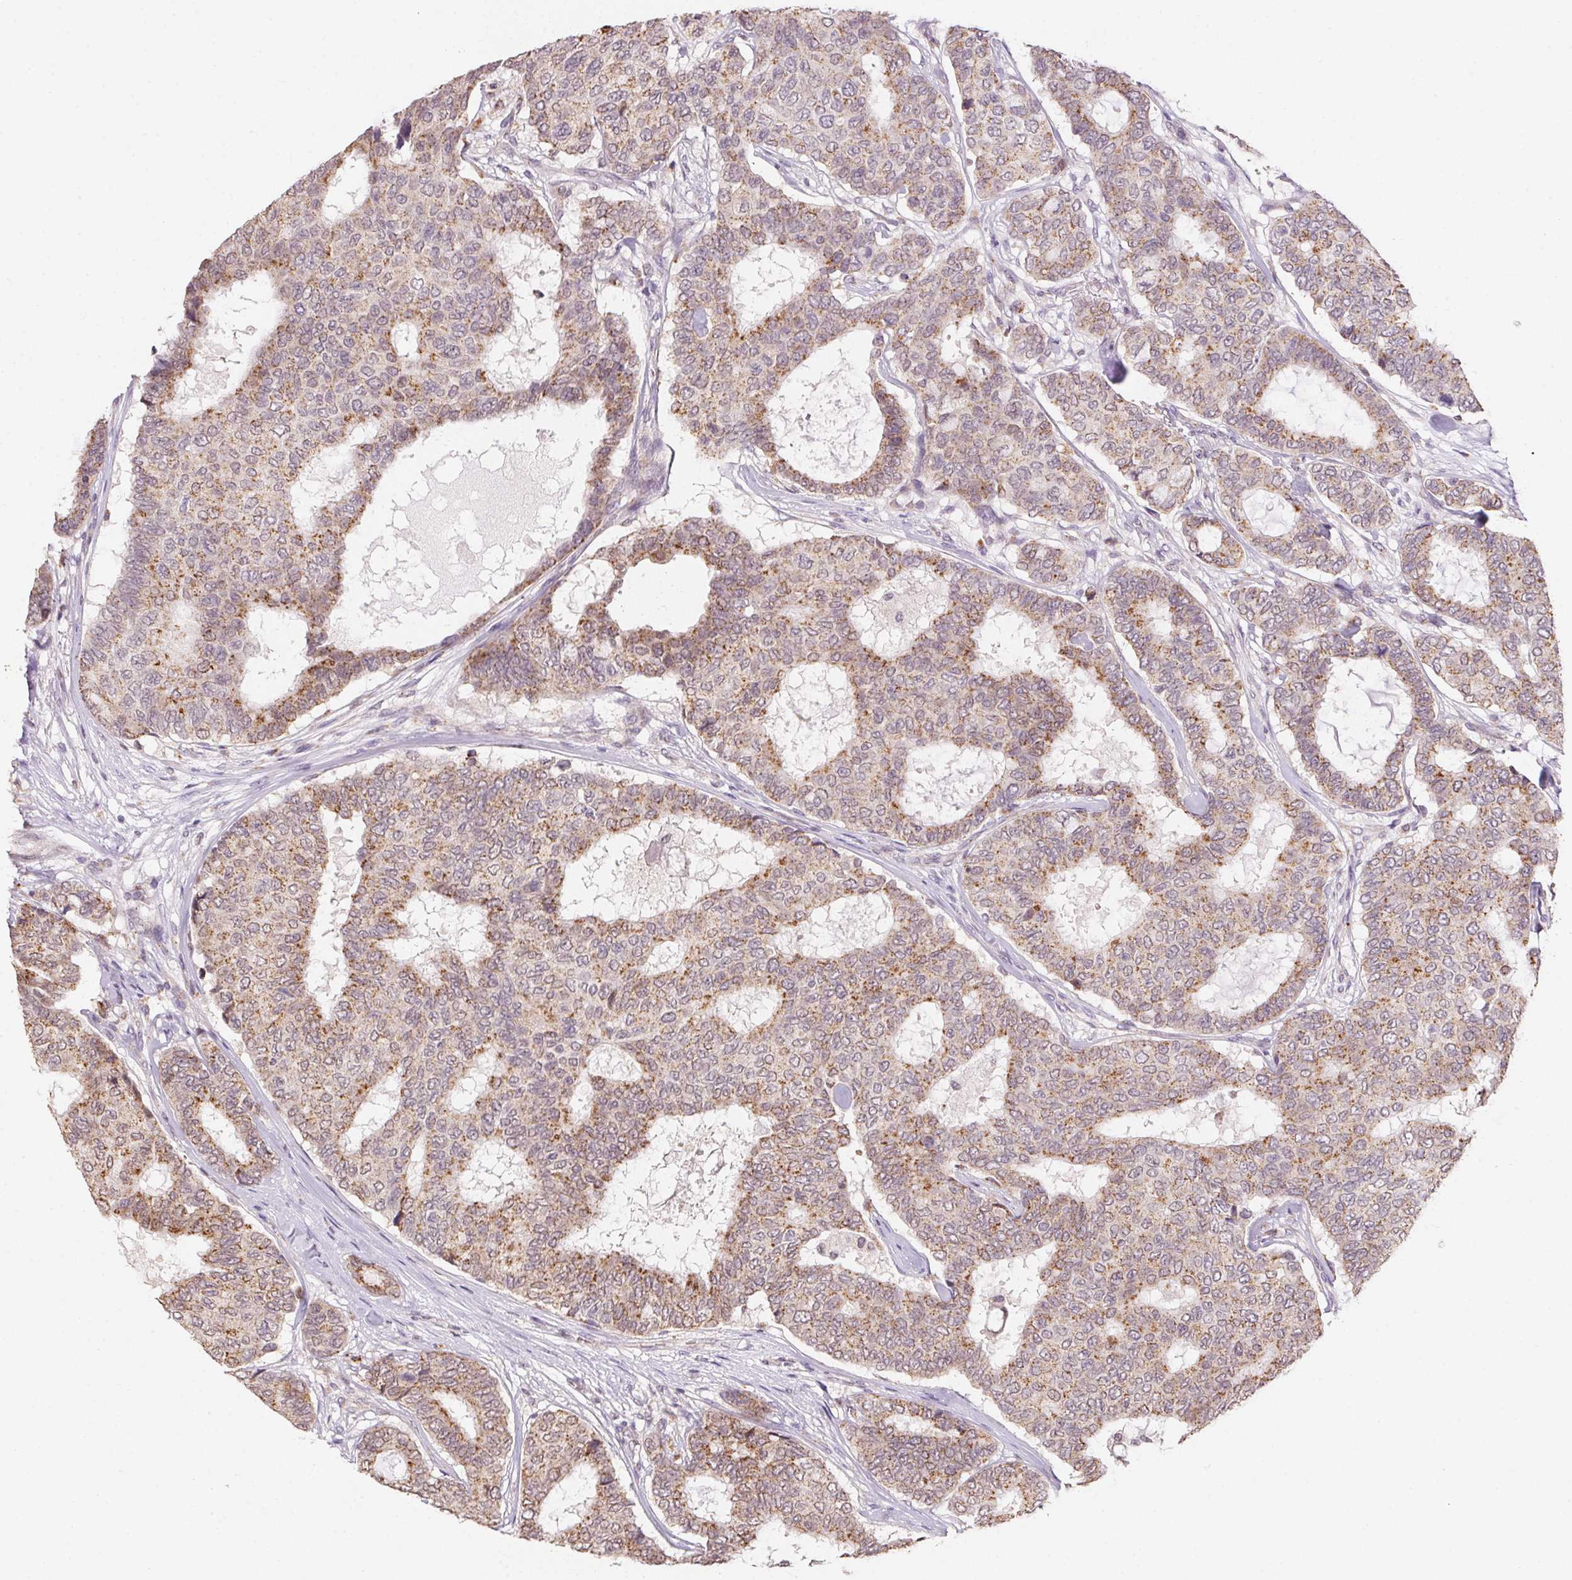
{"staining": {"intensity": "moderate", "quantity": "25%-75%", "location": "cytoplasmic/membranous"}, "tissue": "breast cancer", "cell_type": "Tumor cells", "image_type": "cancer", "snomed": [{"axis": "morphology", "description": "Duct carcinoma"}, {"axis": "topography", "description": "Breast"}], "caption": "Tumor cells reveal moderate cytoplasmic/membranous staining in about 25%-75% of cells in breast cancer (invasive ductal carcinoma).", "gene": "METTL13", "patient": {"sex": "female", "age": 75}}